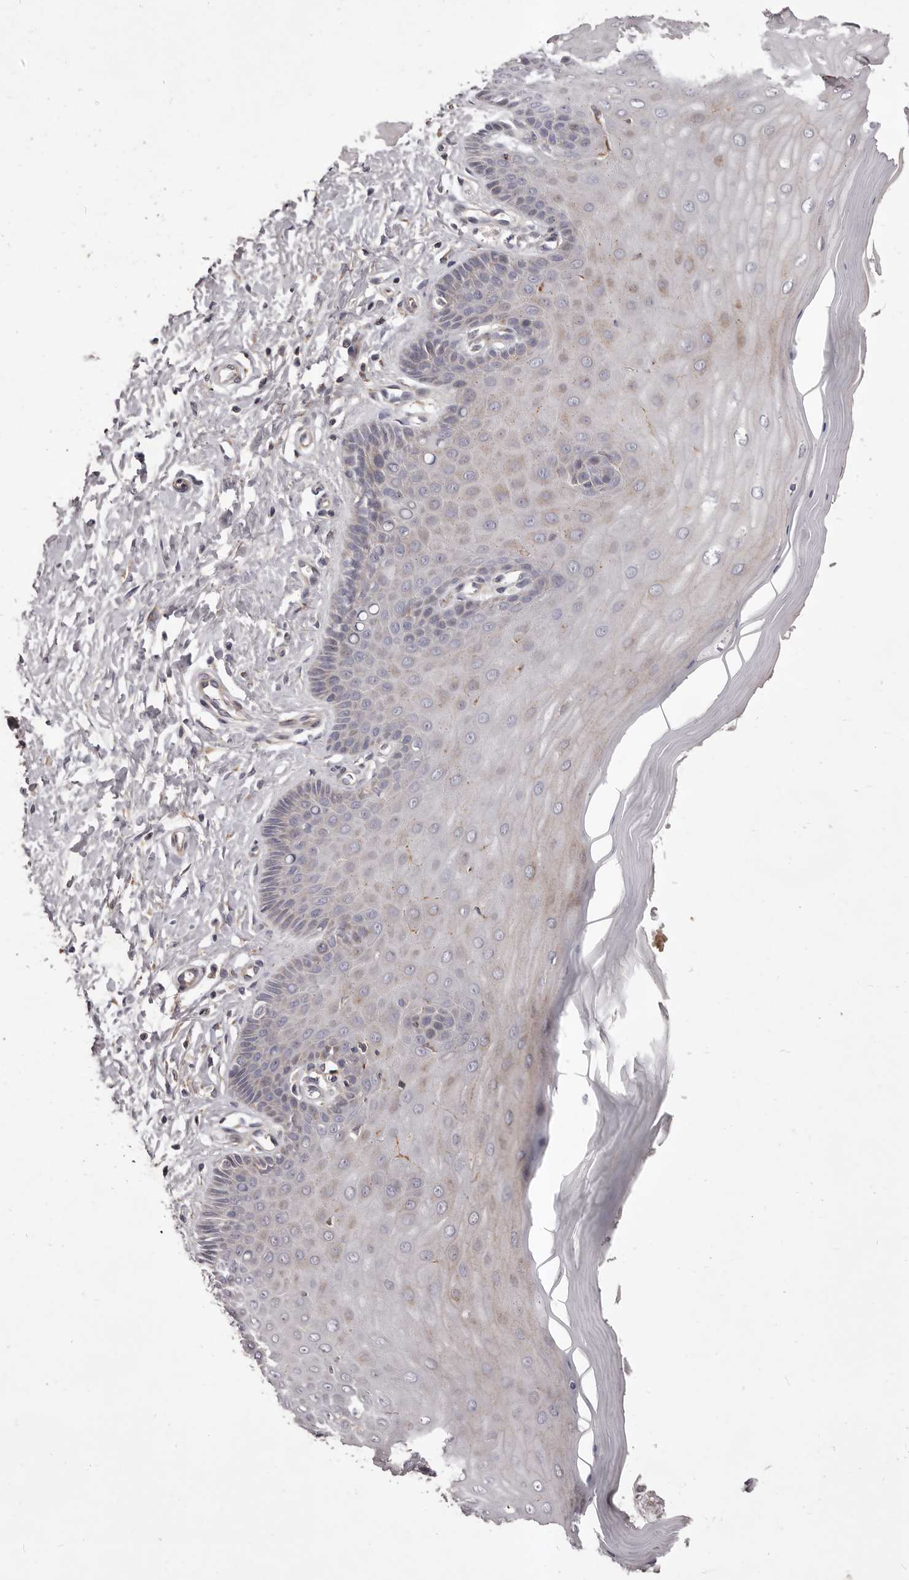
{"staining": {"intensity": "weak", "quantity": "25%-75%", "location": "cytoplasmic/membranous"}, "tissue": "cervix", "cell_type": "Glandular cells", "image_type": "normal", "snomed": [{"axis": "morphology", "description": "Normal tissue, NOS"}, {"axis": "topography", "description": "Cervix"}], "caption": "There is low levels of weak cytoplasmic/membranous positivity in glandular cells of benign cervix, as demonstrated by immunohistochemical staining (brown color).", "gene": "ALPK1", "patient": {"sex": "female", "age": 55}}